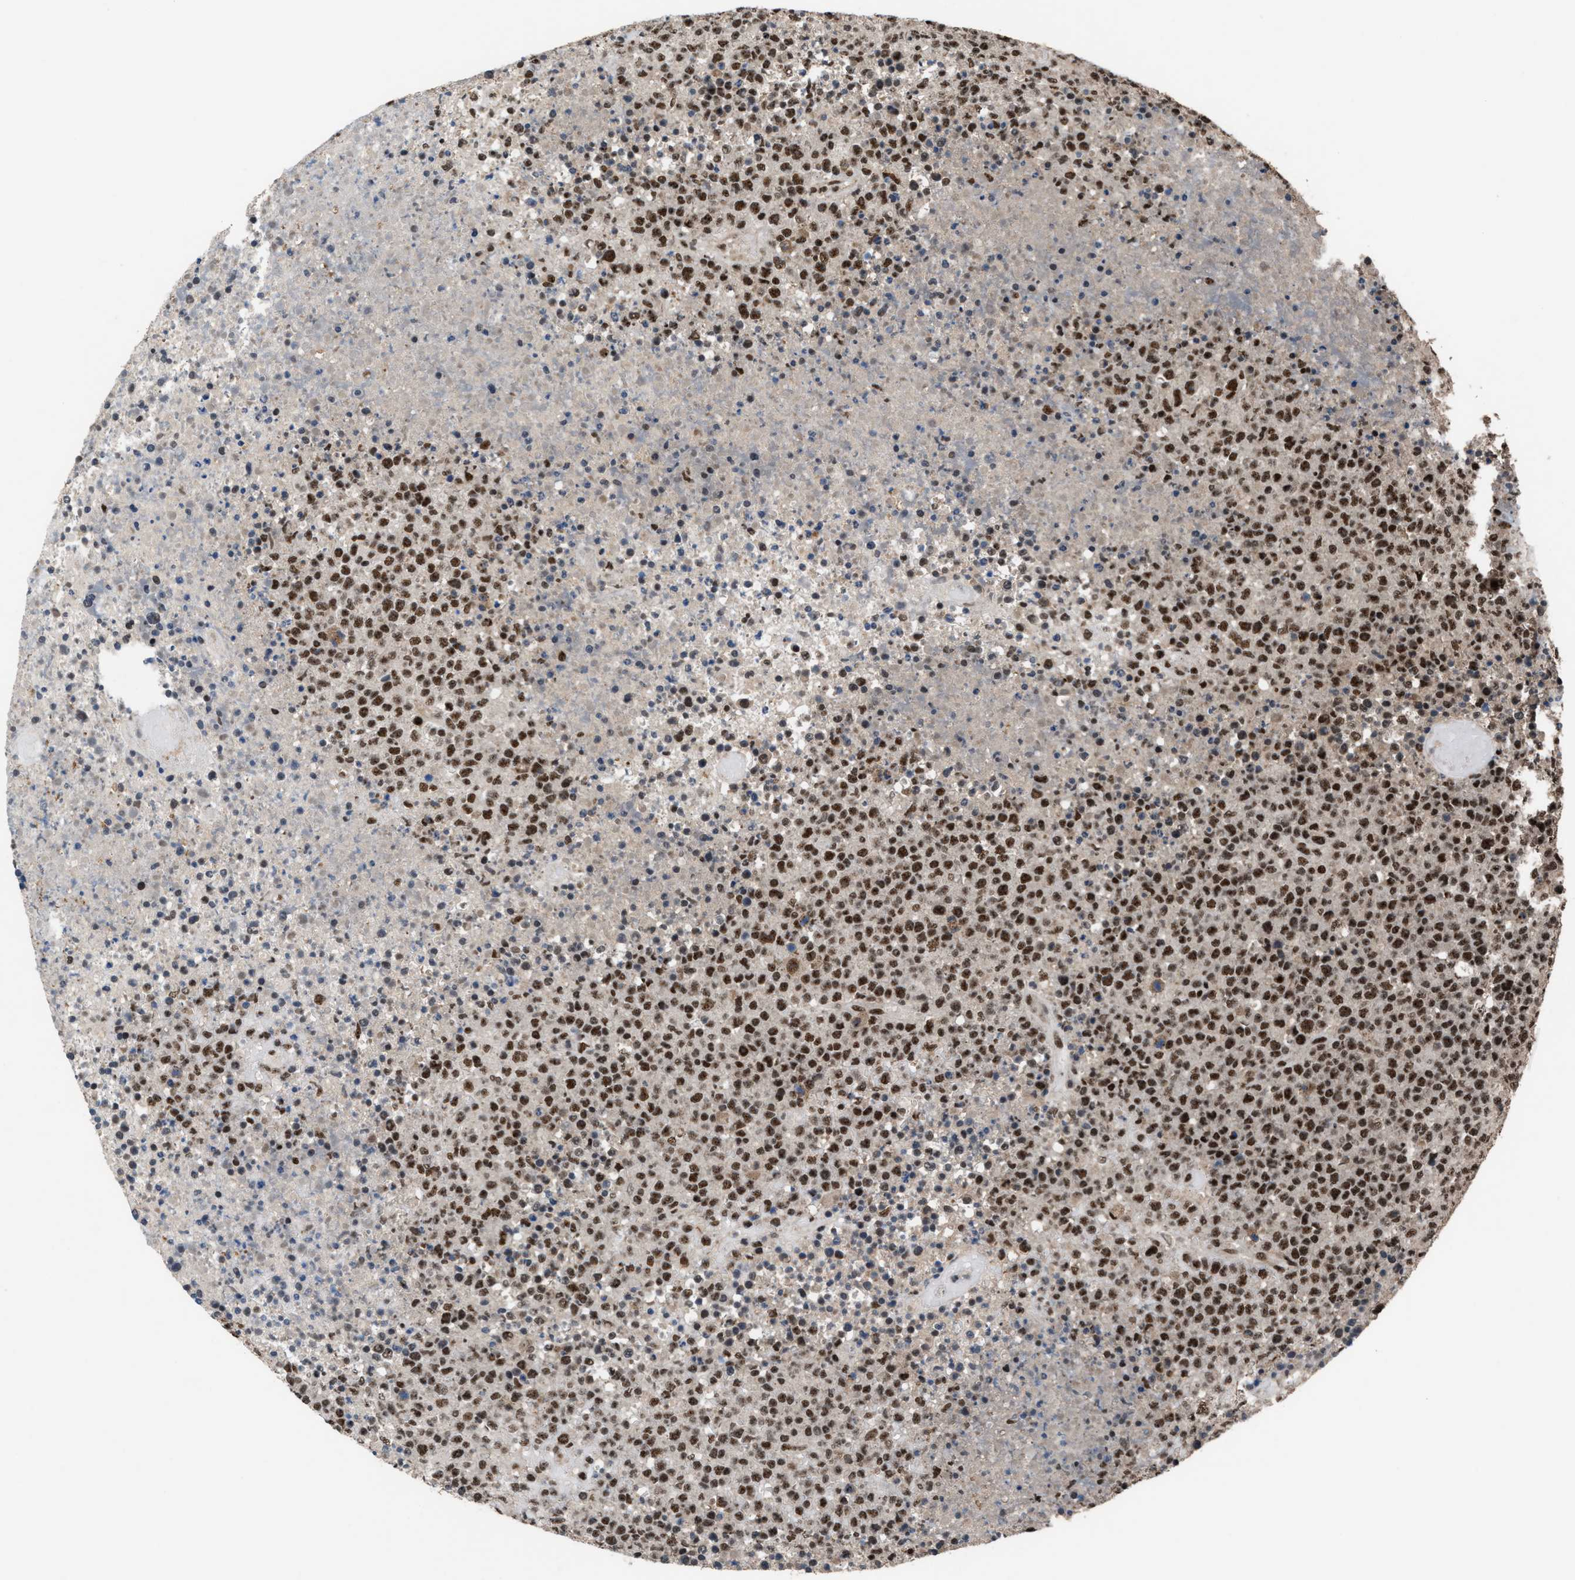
{"staining": {"intensity": "strong", "quantity": ">75%", "location": "nuclear"}, "tissue": "lymphoma", "cell_type": "Tumor cells", "image_type": "cancer", "snomed": [{"axis": "morphology", "description": "Malignant lymphoma, non-Hodgkin's type, High grade"}, {"axis": "topography", "description": "Lymph node"}], "caption": "Protein positivity by IHC reveals strong nuclear expression in about >75% of tumor cells in lymphoma.", "gene": "PRPF4", "patient": {"sex": "male", "age": 13}}